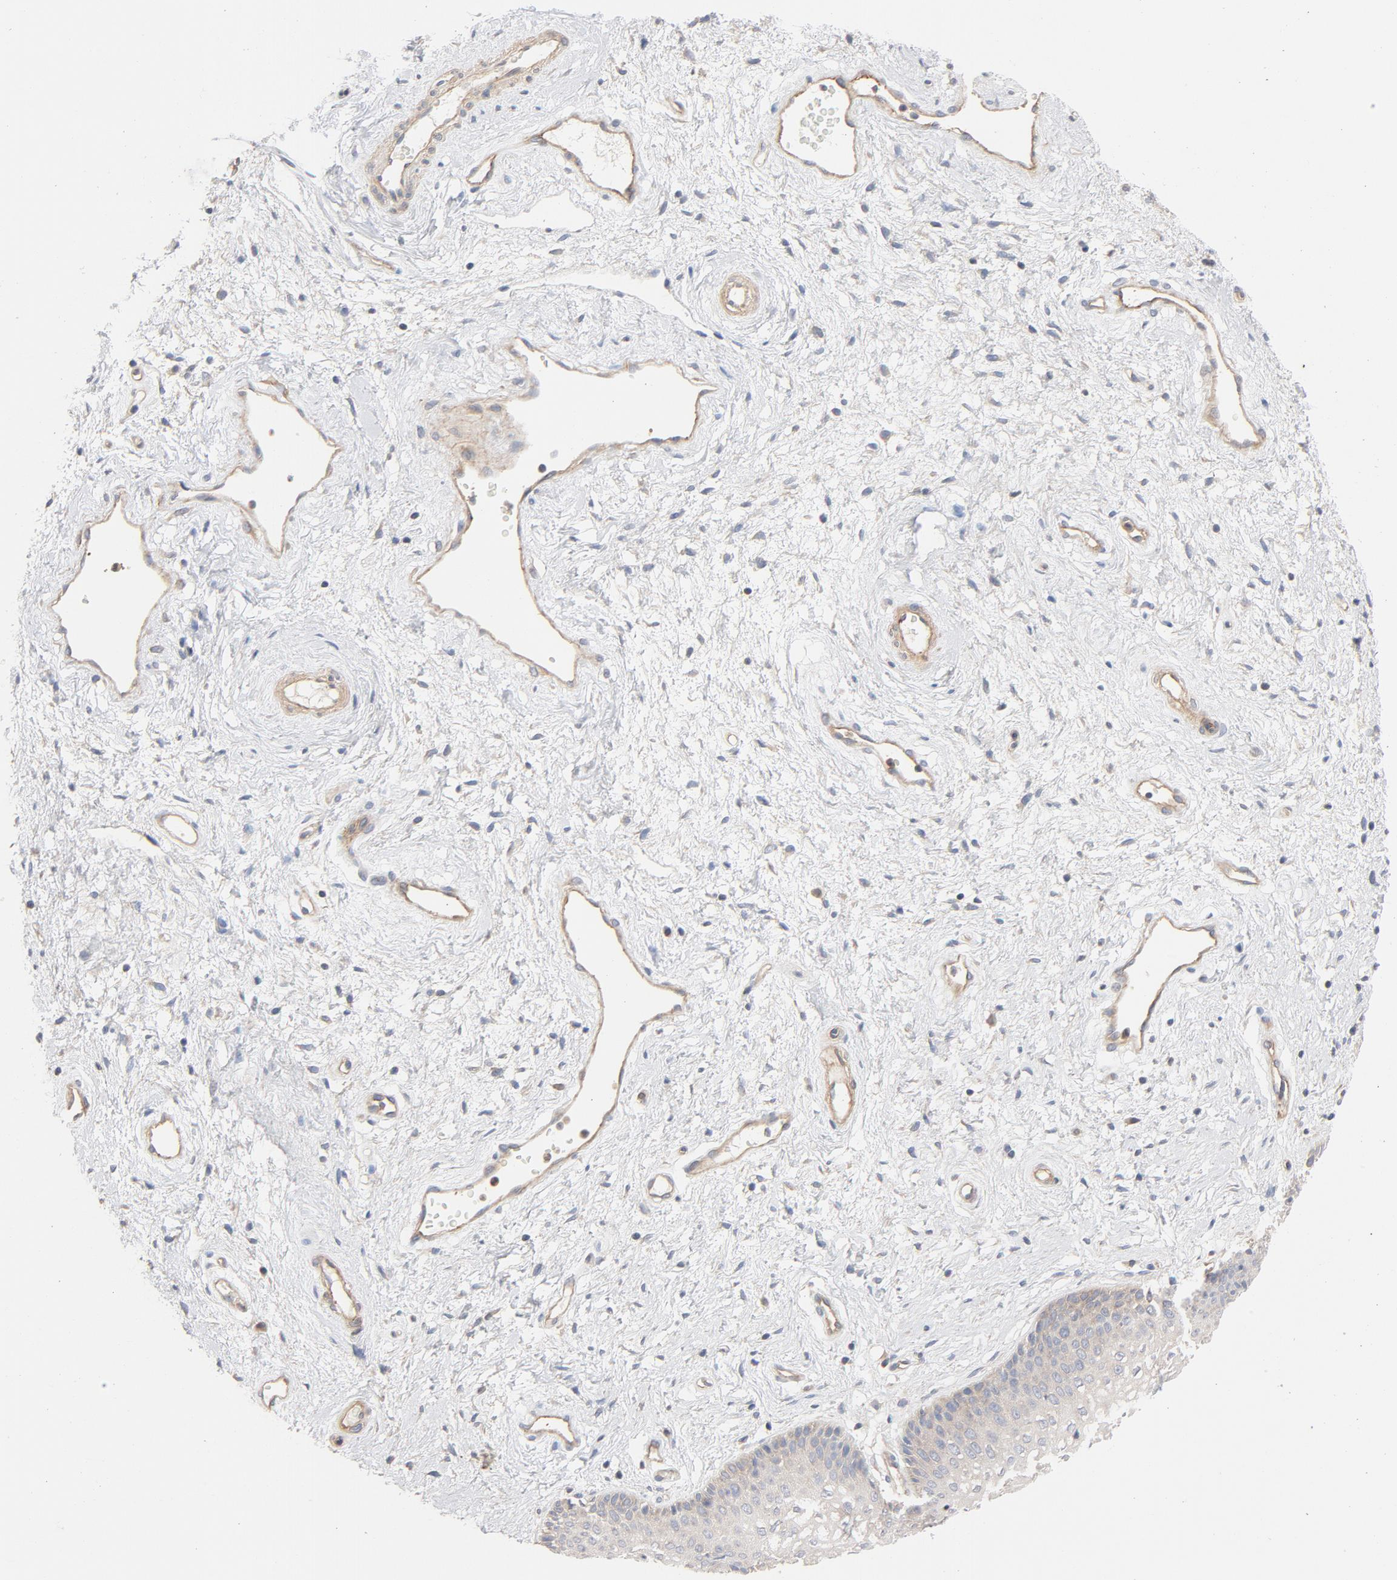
{"staining": {"intensity": "weak", "quantity": "<25%", "location": "cytoplasmic/membranous"}, "tissue": "vagina", "cell_type": "Squamous epithelial cells", "image_type": "normal", "snomed": [{"axis": "morphology", "description": "Normal tissue, NOS"}, {"axis": "topography", "description": "Vagina"}], "caption": "Squamous epithelial cells show no significant protein positivity in benign vagina.", "gene": "STRN3", "patient": {"sex": "female", "age": 34}}